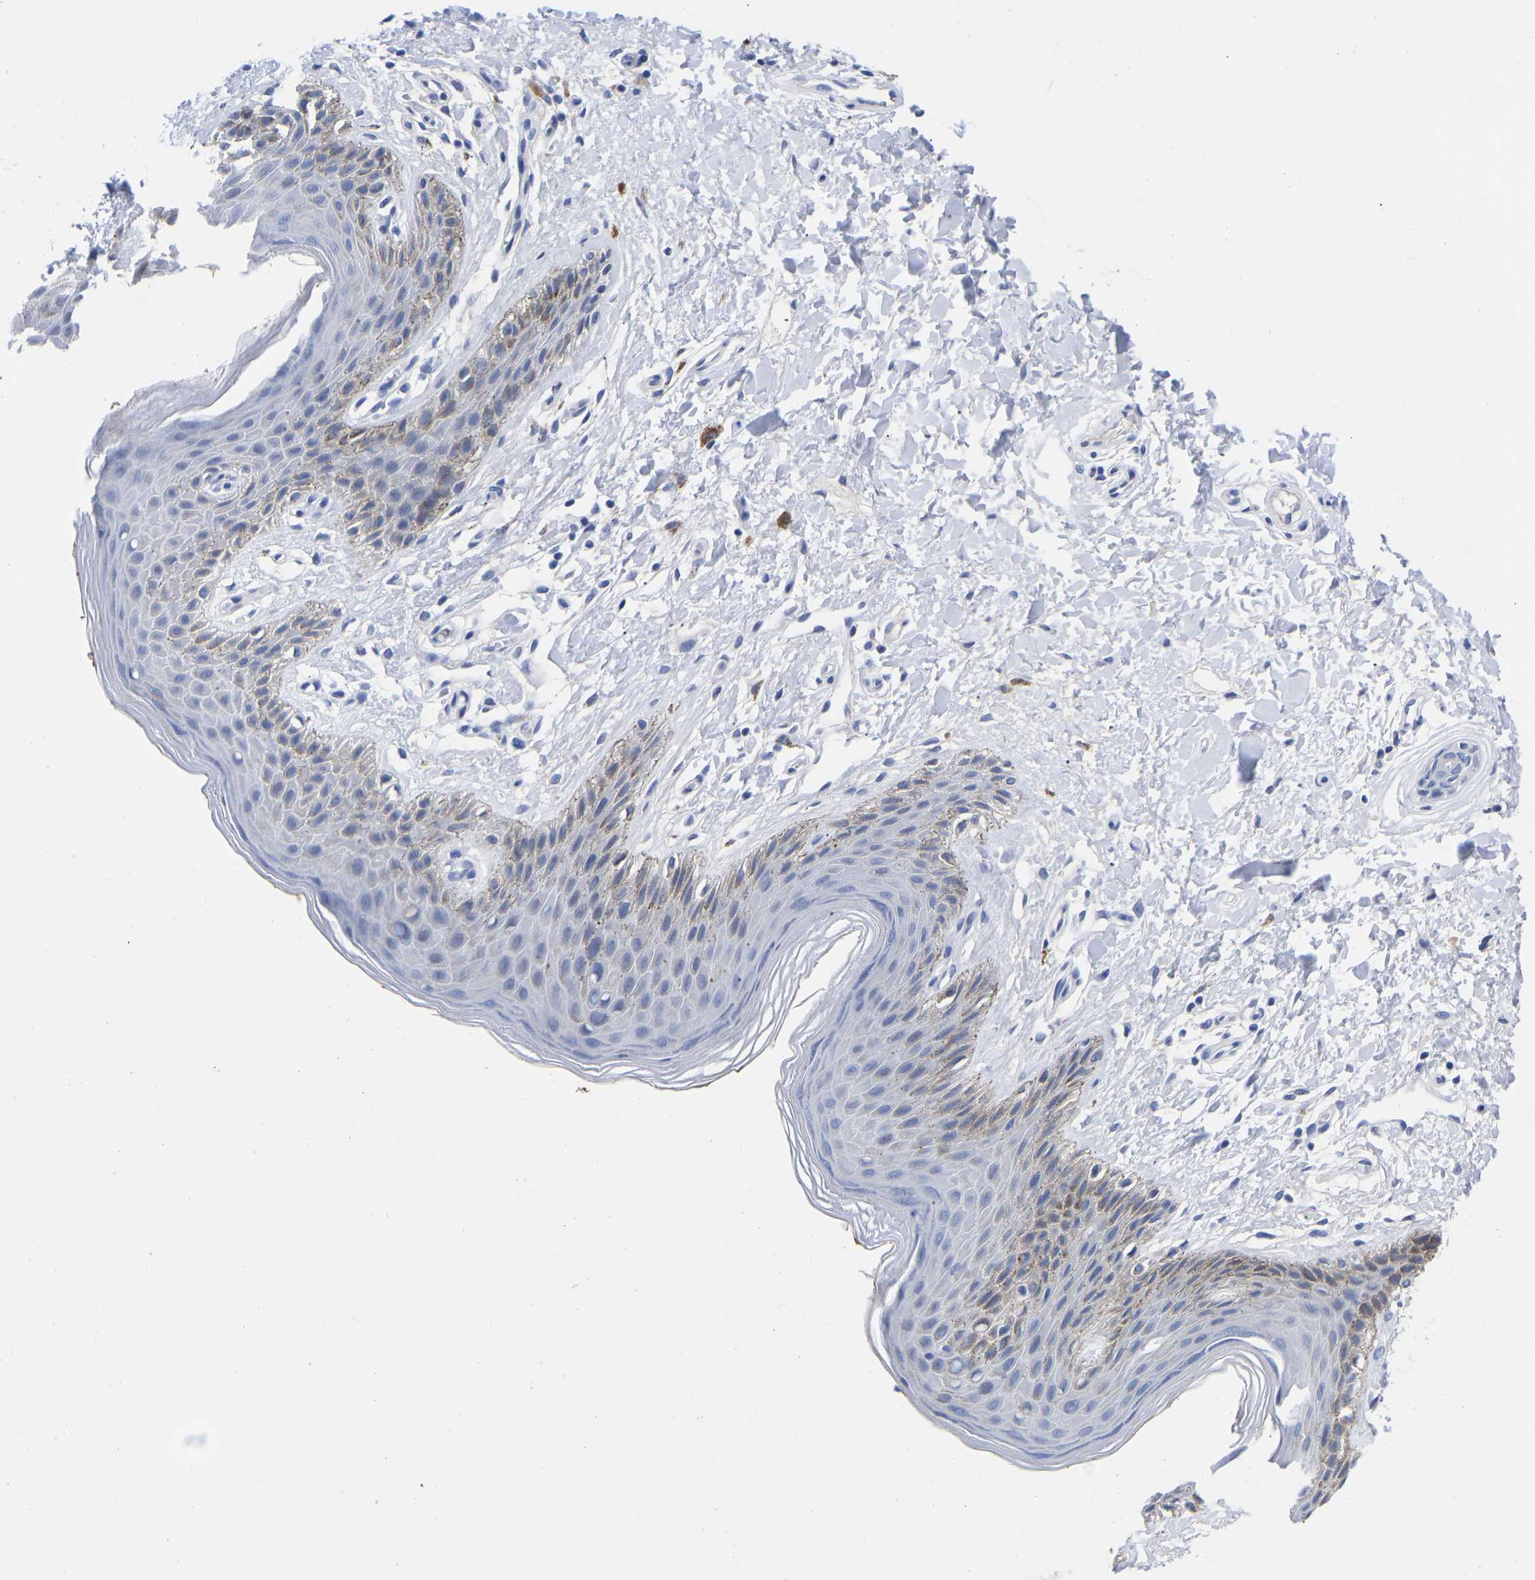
{"staining": {"intensity": "weak", "quantity": "<25%", "location": "cytoplasmic/membranous"}, "tissue": "skin", "cell_type": "Epidermal cells", "image_type": "normal", "snomed": [{"axis": "morphology", "description": "Normal tissue, NOS"}, {"axis": "topography", "description": "Anal"}], "caption": "Immunohistochemistry photomicrograph of normal skin stained for a protein (brown), which displays no positivity in epidermal cells.", "gene": "GPA33", "patient": {"sex": "male", "age": 44}}